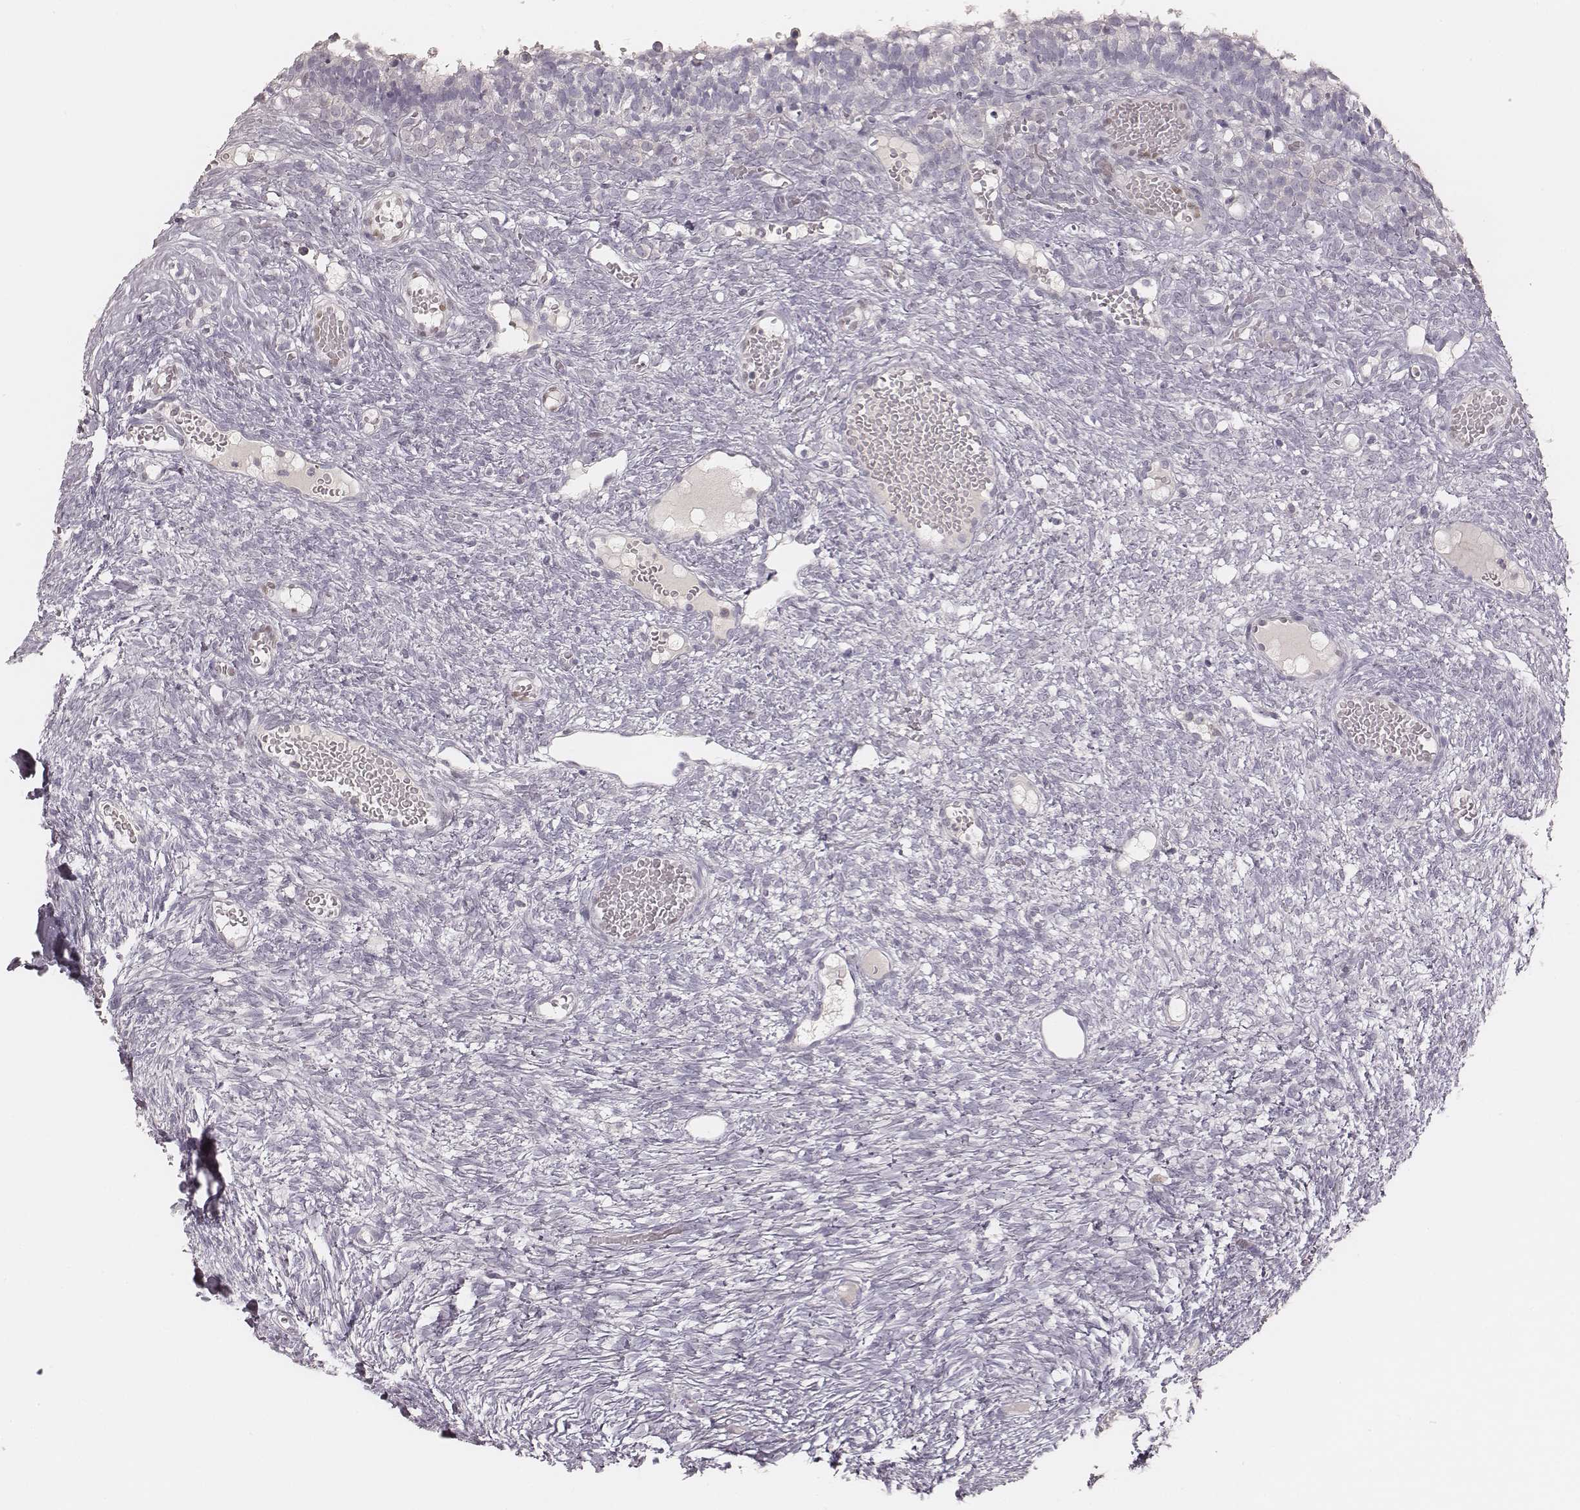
{"staining": {"intensity": "negative", "quantity": "none", "location": "none"}, "tissue": "ovary", "cell_type": "Ovarian stroma cells", "image_type": "normal", "snomed": [{"axis": "morphology", "description": "Normal tissue, NOS"}, {"axis": "topography", "description": "Ovary"}], "caption": "Image shows no protein staining in ovarian stroma cells of normal ovary.", "gene": "MSX1", "patient": {"sex": "female", "age": 34}}